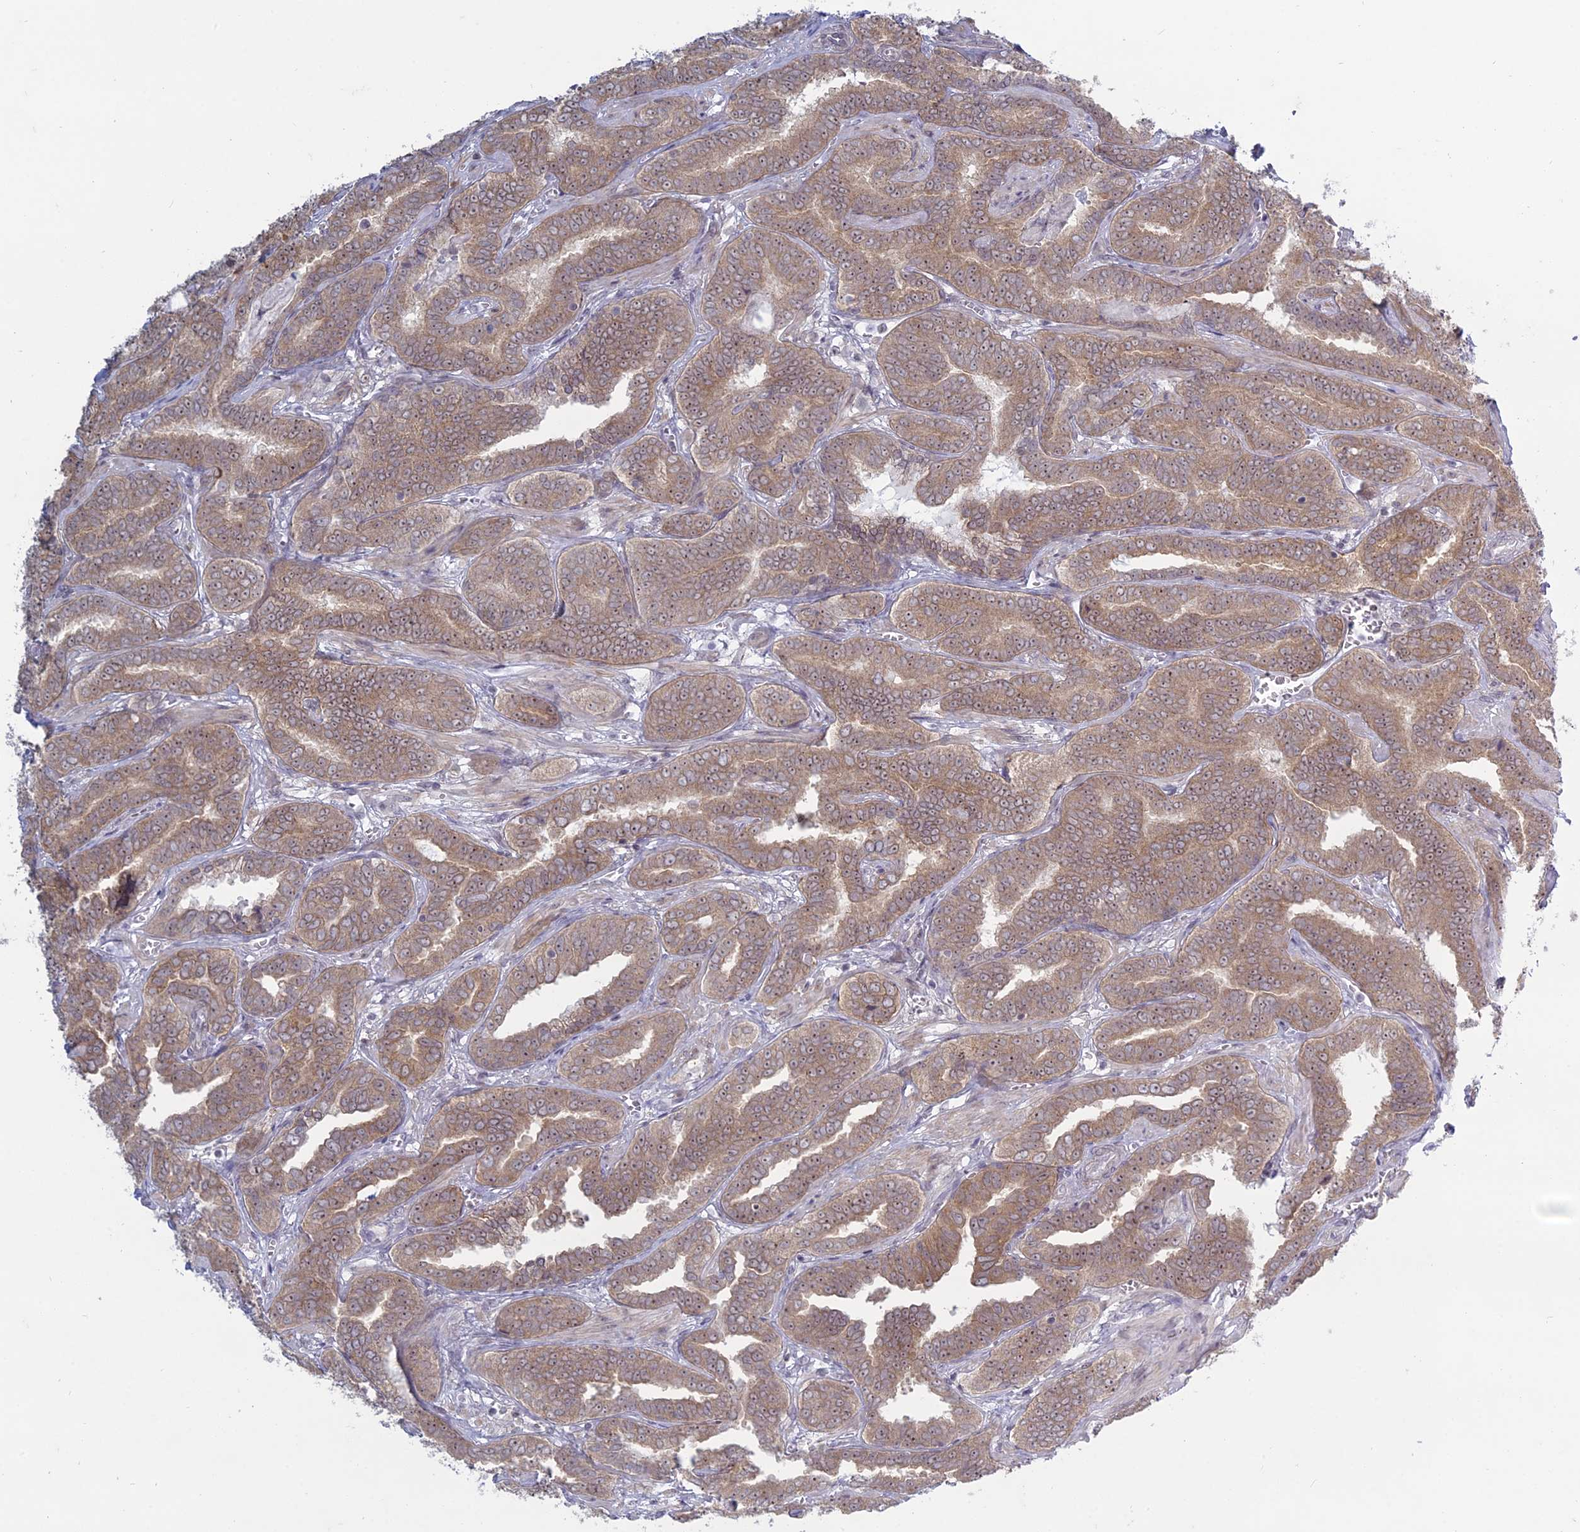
{"staining": {"intensity": "moderate", "quantity": ">75%", "location": "cytoplasmic/membranous"}, "tissue": "prostate cancer", "cell_type": "Tumor cells", "image_type": "cancer", "snomed": [{"axis": "morphology", "description": "Adenocarcinoma, High grade"}, {"axis": "topography", "description": "Prostate"}], "caption": "Protein expression analysis of human prostate high-grade adenocarcinoma reveals moderate cytoplasmic/membranous positivity in about >75% of tumor cells. The protein is stained brown, and the nuclei are stained in blue (DAB (3,3'-diaminobenzidine) IHC with brightfield microscopy, high magnification).", "gene": "RPS19BP1", "patient": {"sex": "male", "age": 67}}